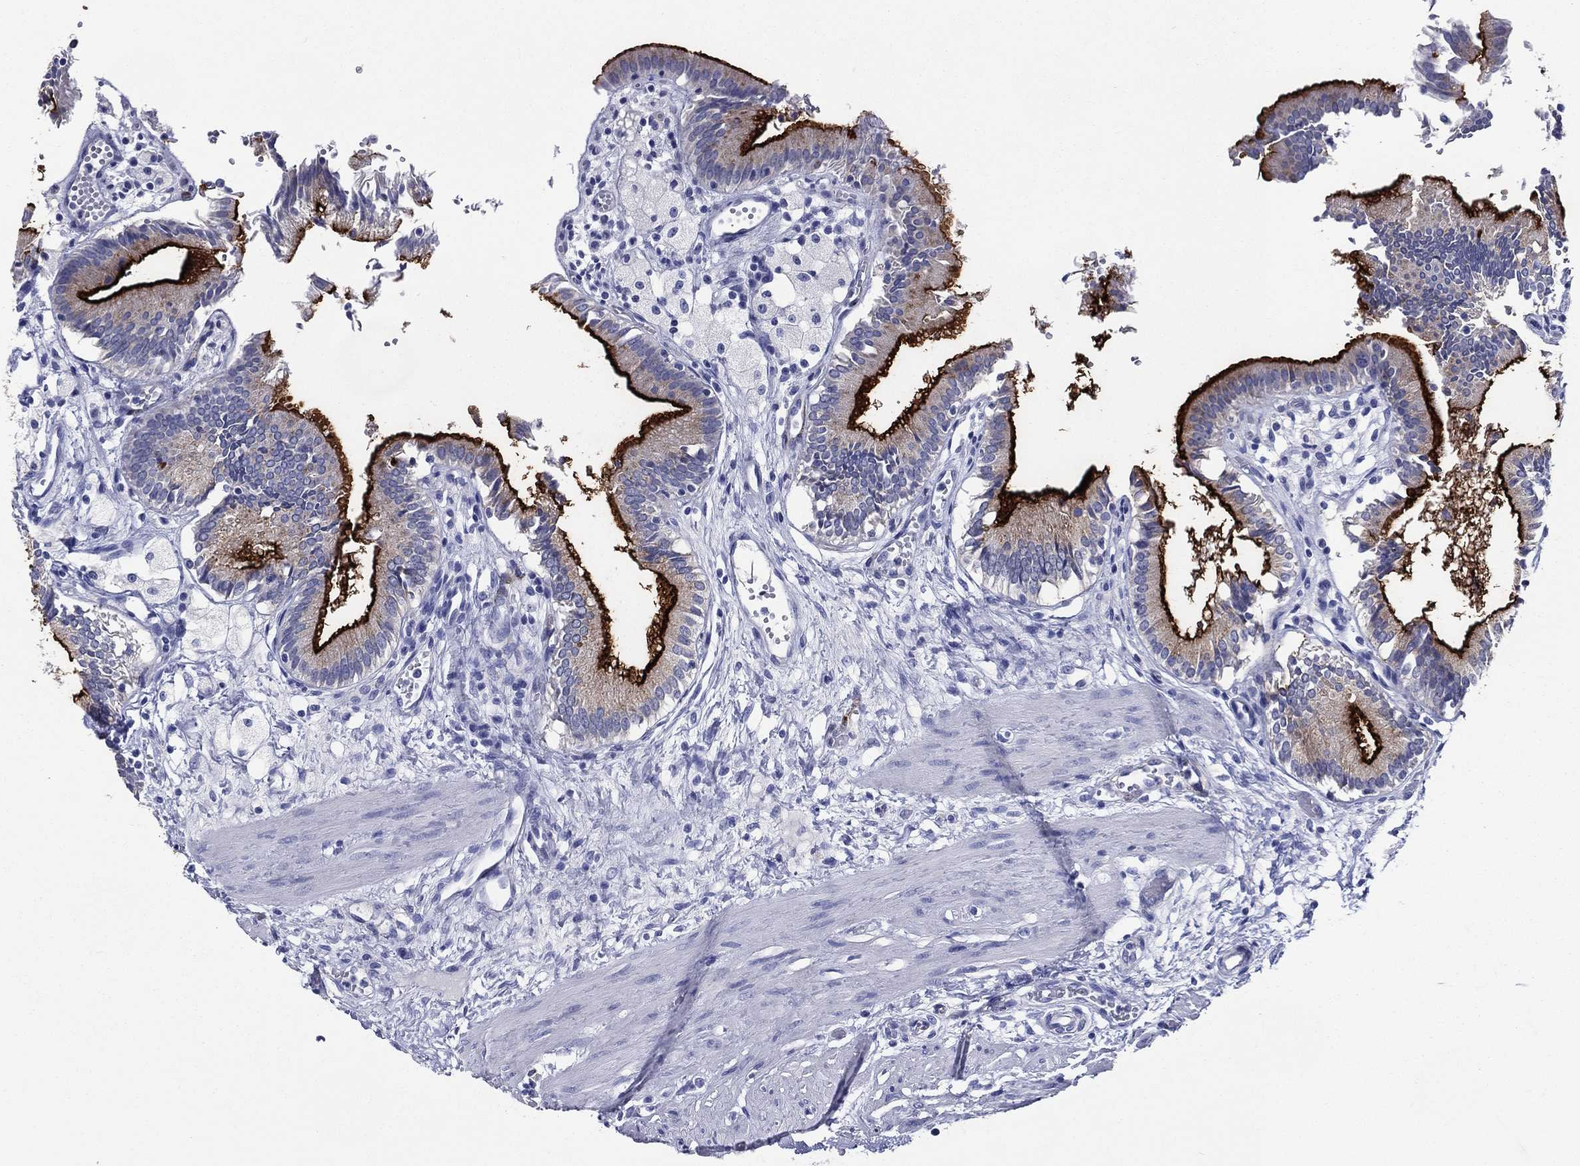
{"staining": {"intensity": "strong", "quantity": "25%-75%", "location": "cytoplasmic/membranous"}, "tissue": "gallbladder", "cell_type": "Glandular cells", "image_type": "normal", "snomed": [{"axis": "morphology", "description": "Normal tissue, NOS"}, {"axis": "topography", "description": "Gallbladder"}], "caption": "A high-resolution image shows immunohistochemistry staining of benign gallbladder, which displays strong cytoplasmic/membranous staining in about 25%-75% of glandular cells.", "gene": "ACE2", "patient": {"sex": "female", "age": 24}}